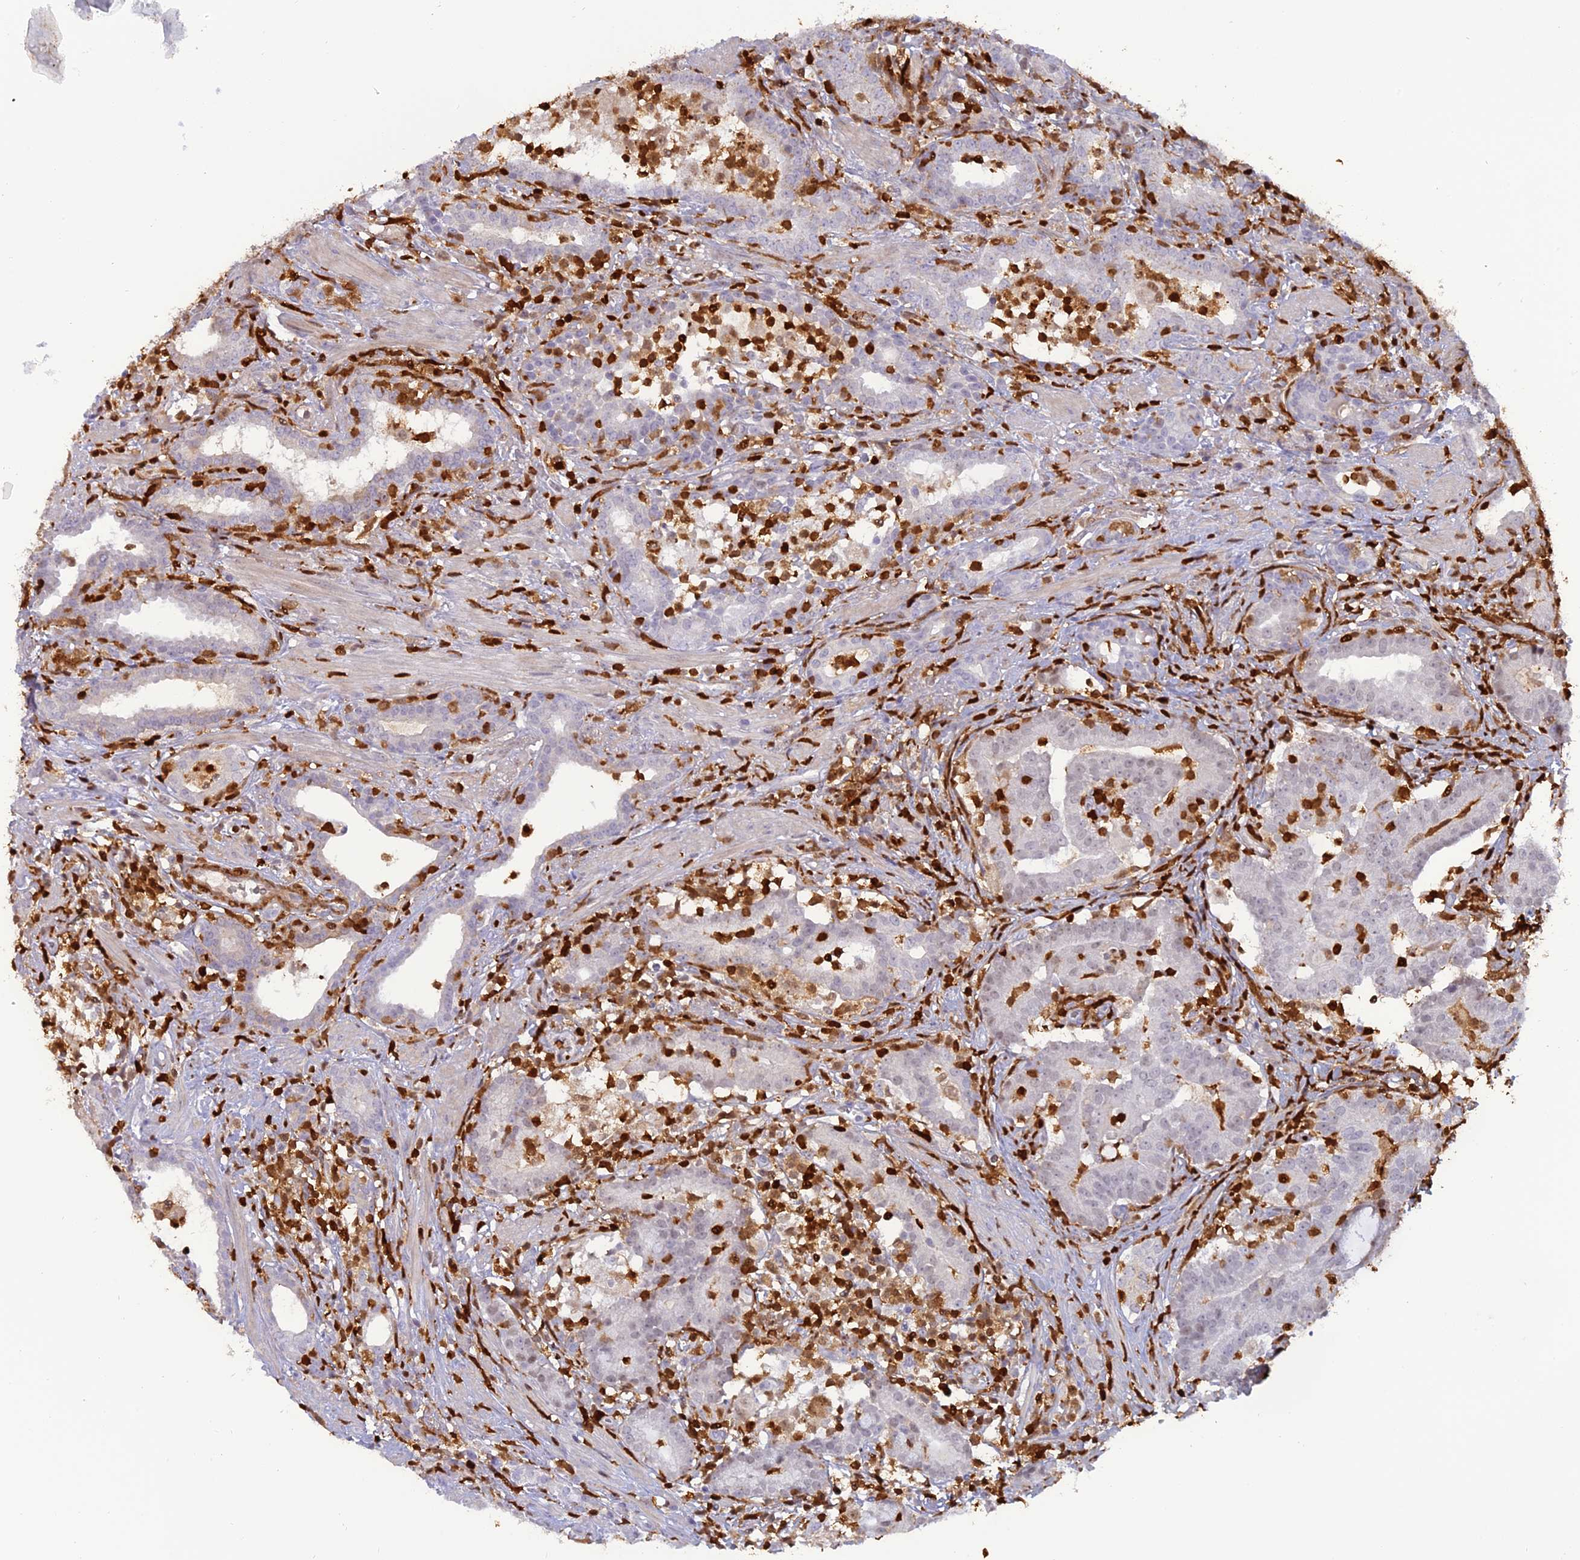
{"staining": {"intensity": "weak", "quantity": "<25%", "location": "nuclear"}, "tissue": "prostate cancer", "cell_type": "Tumor cells", "image_type": "cancer", "snomed": [{"axis": "morphology", "description": "Adenocarcinoma, High grade"}, {"axis": "topography", "description": "Prostate"}], "caption": "The photomicrograph reveals no staining of tumor cells in prostate cancer.", "gene": "PGBD4", "patient": {"sex": "male", "age": 67}}